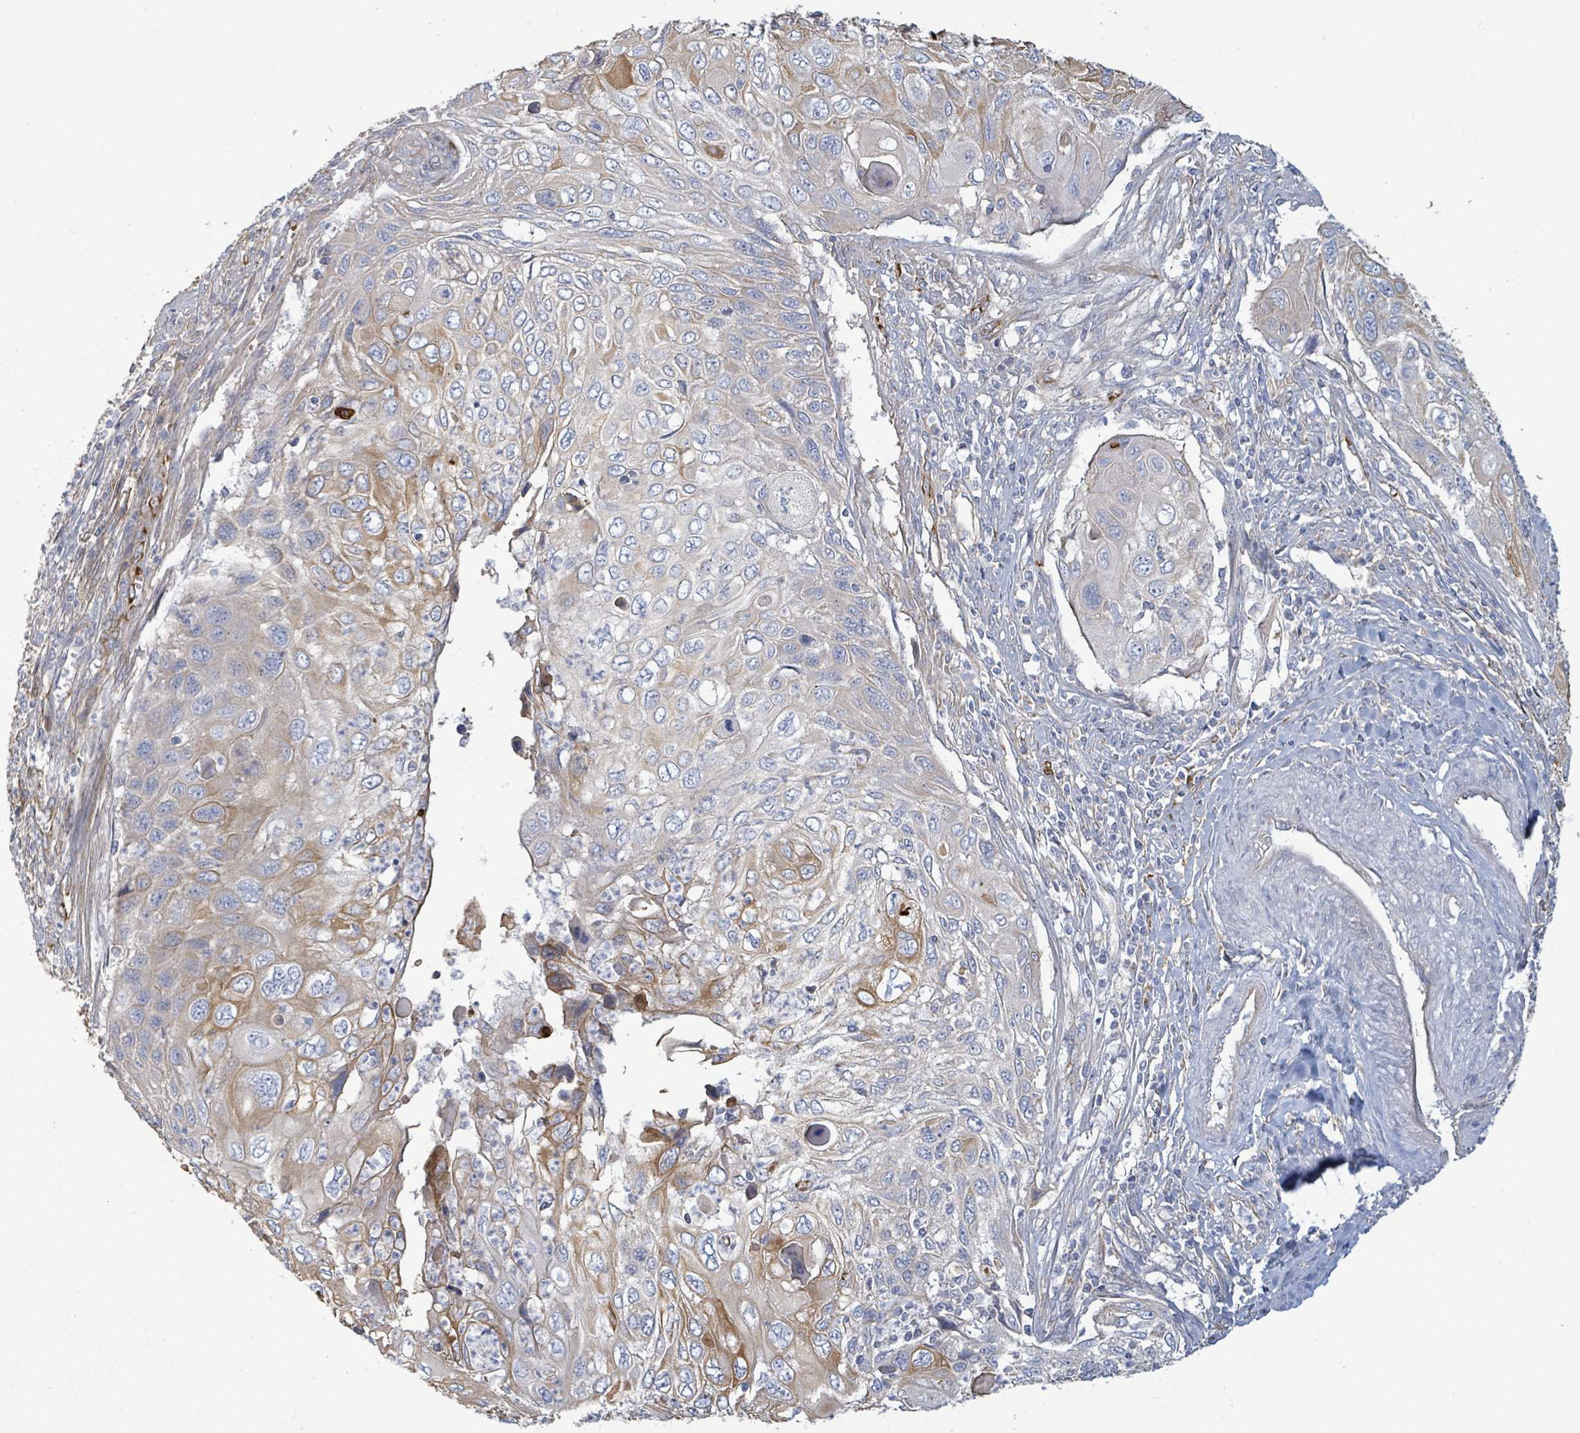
{"staining": {"intensity": "moderate", "quantity": "25%-75%", "location": "cytoplasmic/membranous"}, "tissue": "cervical cancer", "cell_type": "Tumor cells", "image_type": "cancer", "snomed": [{"axis": "morphology", "description": "Squamous cell carcinoma, NOS"}, {"axis": "topography", "description": "Cervix"}], "caption": "Cervical squamous cell carcinoma stained for a protein exhibits moderate cytoplasmic/membranous positivity in tumor cells. (DAB = brown stain, brightfield microscopy at high magnification).", "gene": "COL13A1", "patient": {"sex": "female", "age": 70}}